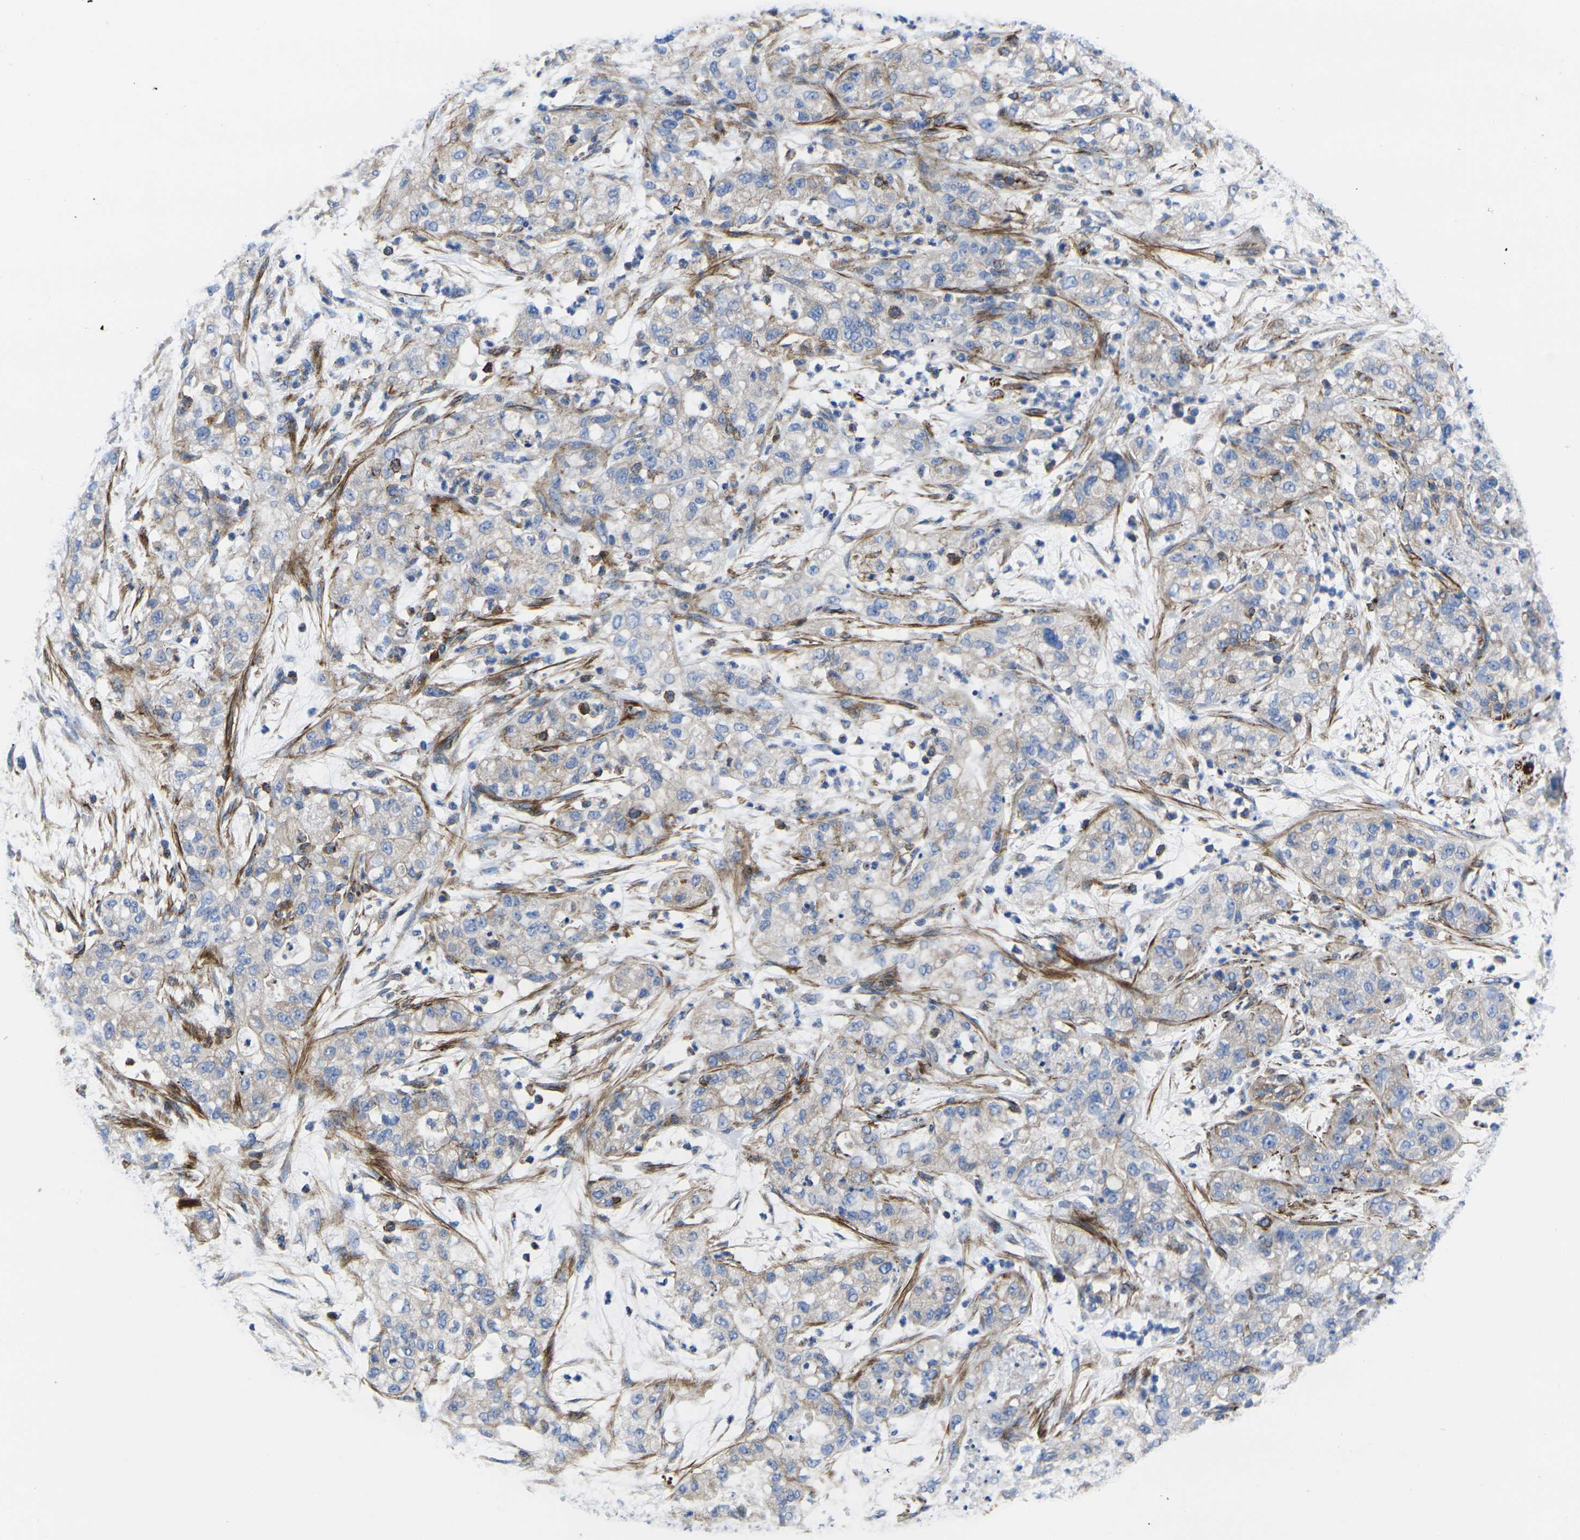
{"staining": {"intensity": "weak", "quantity": "<25%", "location": "cytoplasmic/membranous"}, "tissue": "pancreatic cancer", "cell_type": "Tumor cells", "image_type": "cancer", "snomed": [{"axis": "morphology", "description": "Adenocarcinoma, NOS"}, {"axis": "topography", "description": "Pancreas"}], "caption": "DAB (3,3'-diaminobenzidine) immunohistochemical staining of pancreatic cancer (adenocarcinoma) displays no significant staining in tumor cells. The staining was performed using DAB to visualize the protein expression in brown, while the nuclei were stained in blue with hematoxylin (Magnification: 20x).", "gene": "GPR4", "patient": {"sex": "female", "age": 78}}